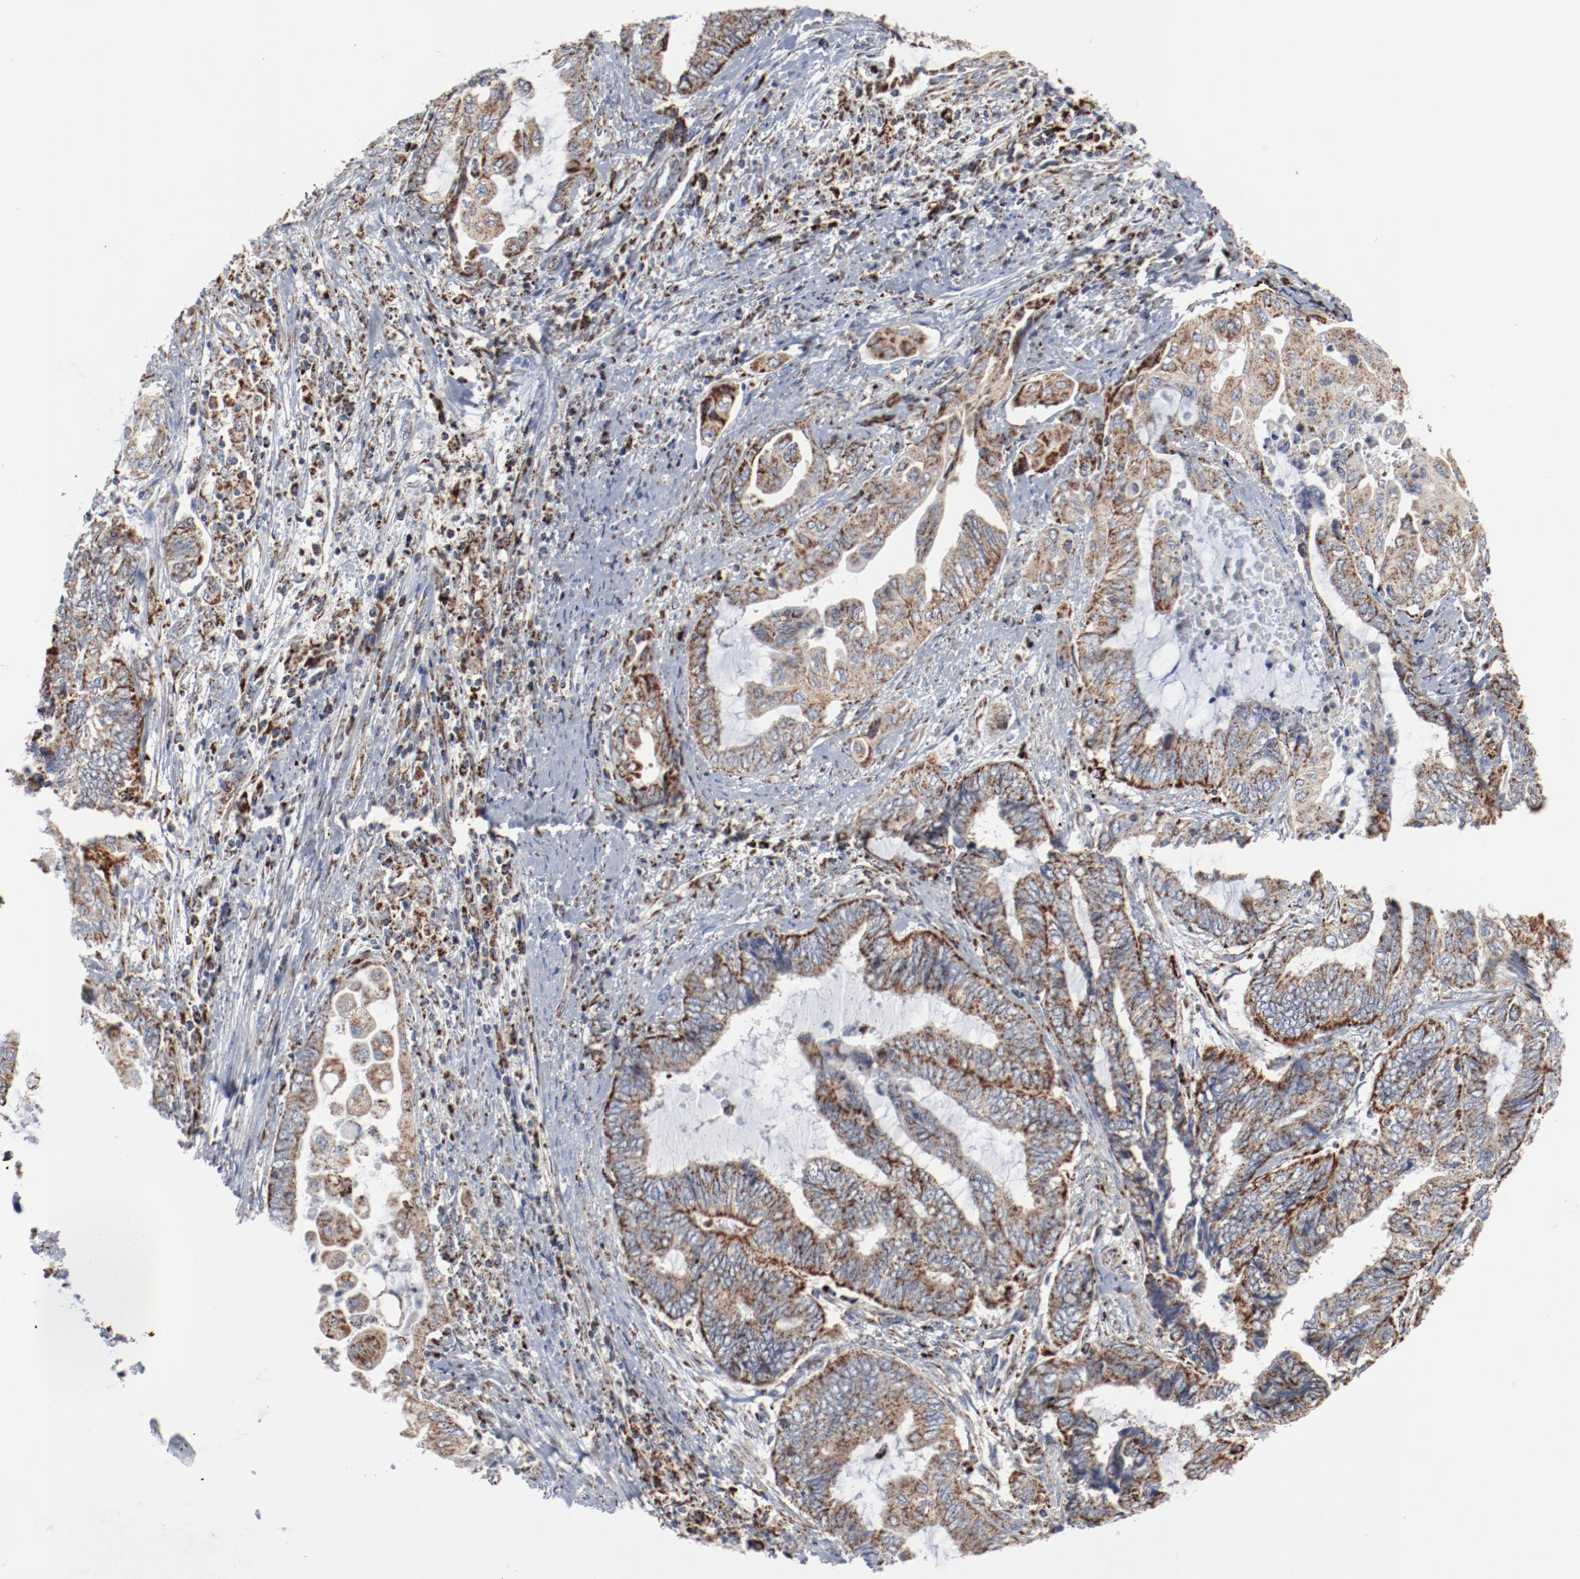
{"staining": {"intensity": "moderate", "quantity": ">75%", "location": "cytoplasmic/membranous"}, "tissue": "endometrial cancer", "cell_type": "Tumor cells", "image_type": "cancer", "snomed": [{"axis": "morphology", "description": "Adenocarcinoma, NOS"}, {"axis": "topography", "description": "Uterus"}, {"axis": "topography", "description": "Endometrium"}], "caption": "Moderate cytoplasmic/membranous staining is identified in about >75% of tumor cells in adenocarcinoma (endometrial).", "gene": "SETD3", "patient": {"sex": "female", "age": 70}}